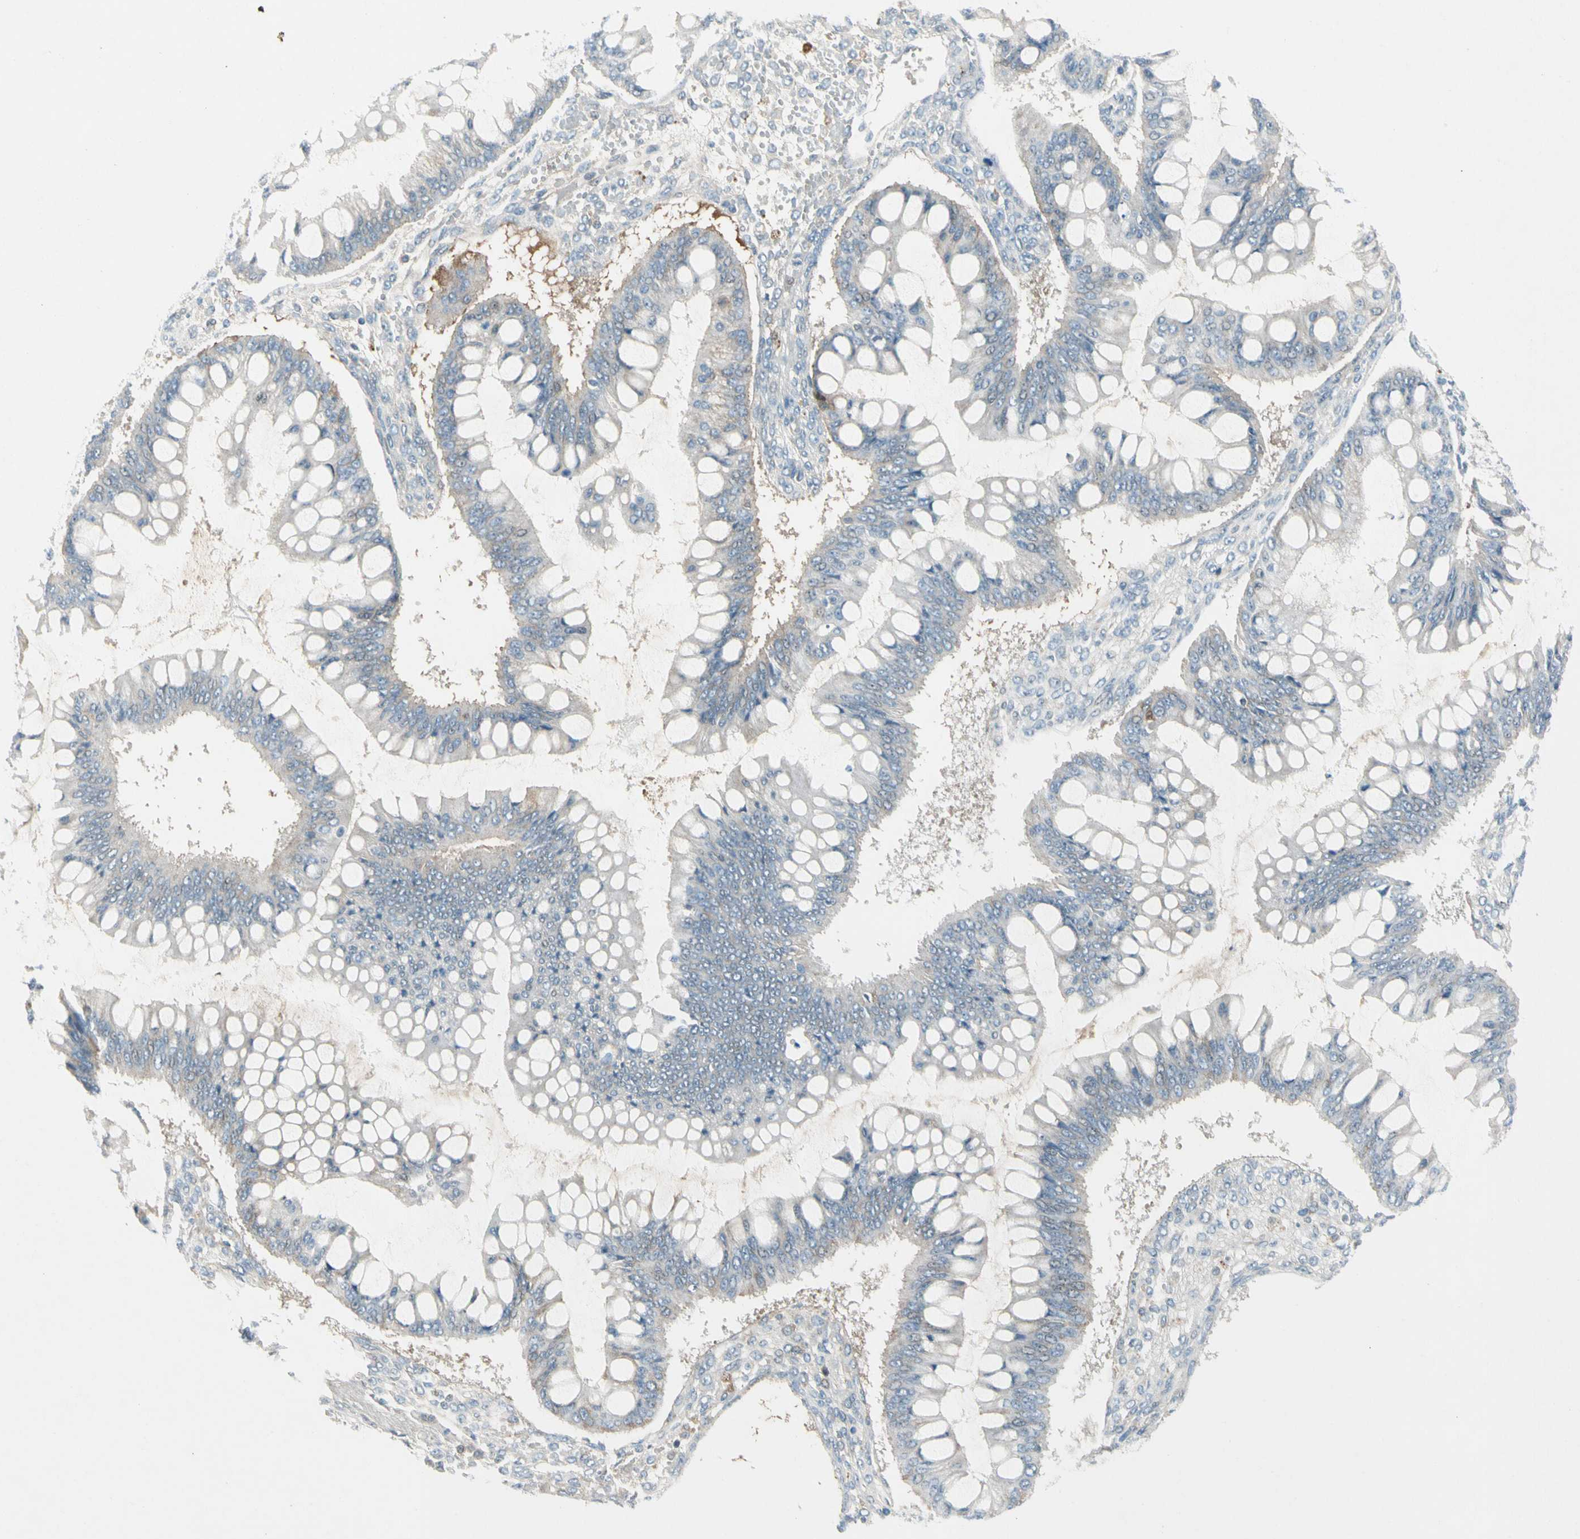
{"staining": {"intensity": "negative", "quantity": "none", "location": "none"}, "tissue": "ovarian cancer", "cell_type": "Tumor cells", "image_type": "cancer", "snomed": [{"axis": "morphology", "description": "Cystadenocarcinoma, mucinous, NOS"}, {"axis": "topography", "description": "Ovary"}], "caption": "Tumor cells show no significant expression in mucinous cystadenocarcinoma (ovarian). (DAB (3,3'-diaminobenzidine) immunohistochemistry, high magnification).", "gene": "SERPIND1", "patient": {"sex": "female", "age": 73}}